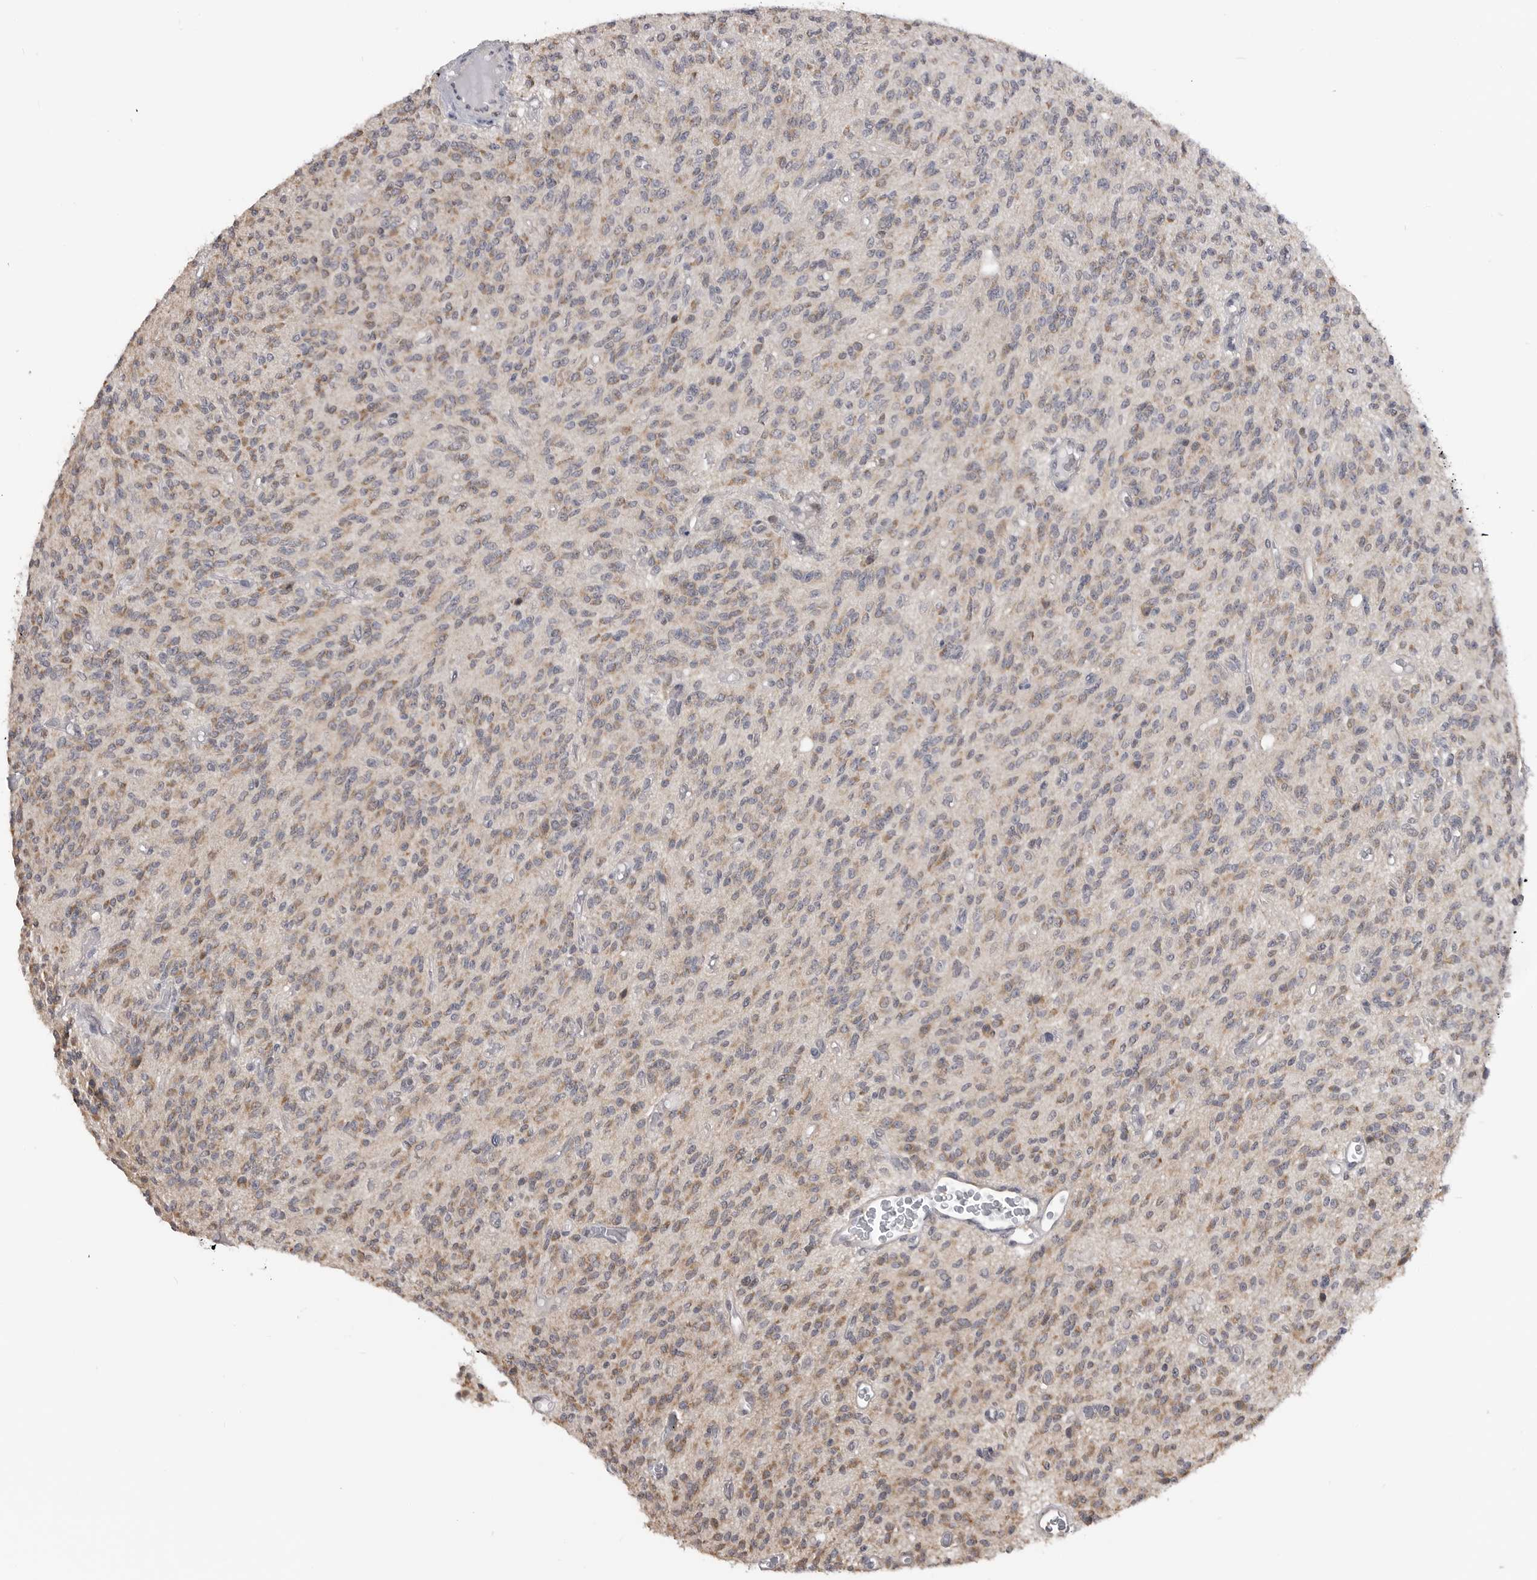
{"staining": {"intensity": "weak", "quantity": ">75%", "location": "cytoplasmic/membranous"}, "tissue": "glioma", "cell_type": "Tumor cells", "image_type": "cancer", "snomed": [{"axis": "morphology", "description": "Glioma, malignant, High grade"}, {"axis": "topography", "description": "Brain"}], "caption": "There is low levels of weak cytoplasmic/membranous staining in tumor cells of glioma, as demonstrated by immunohistochemical staining (brown color).", "gene": "SMARCC1", "patient": {"sex": "male", "age": 34}}